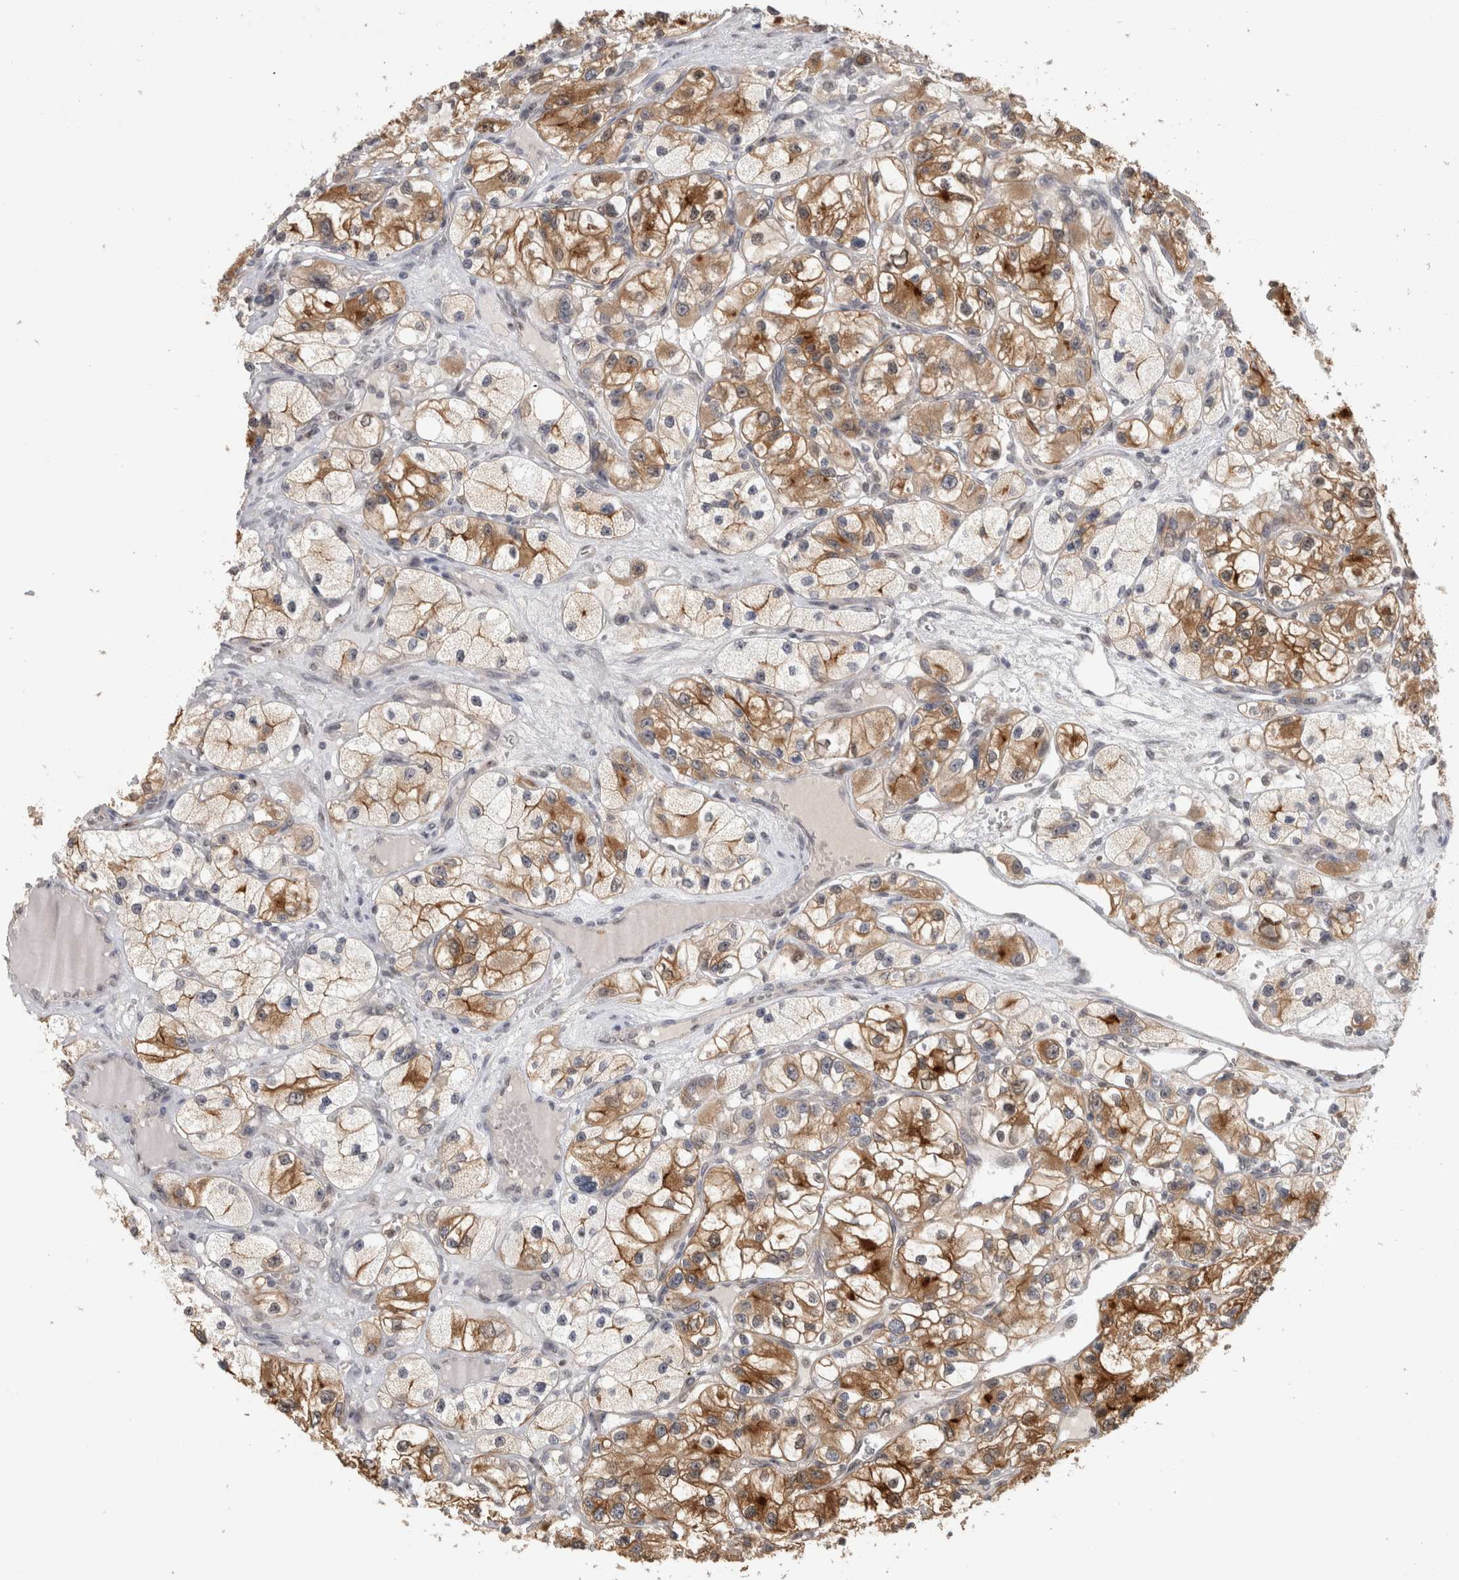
{"staining": {"intensity": "moderate", "quantity": ">75%", "location": "cytoplasmic/membranous"}, "tissue": "renal cancer", "cell_type": "Tumor cells", "image_type": "cancer", "snomed": [{"axis": "morphology", "description": "Adenocarcinoma, NOS"}, {"axis": "topography", "description": "Kidney"}], "caption": "This is an image of immunohistochemistry staining of adenocarcinoma (renal), which shows moderate staining in the cytoplasmic/membranous of tumor cells.", "gene": "PIGP", "patient": {"sex": "female", "age": 57}}